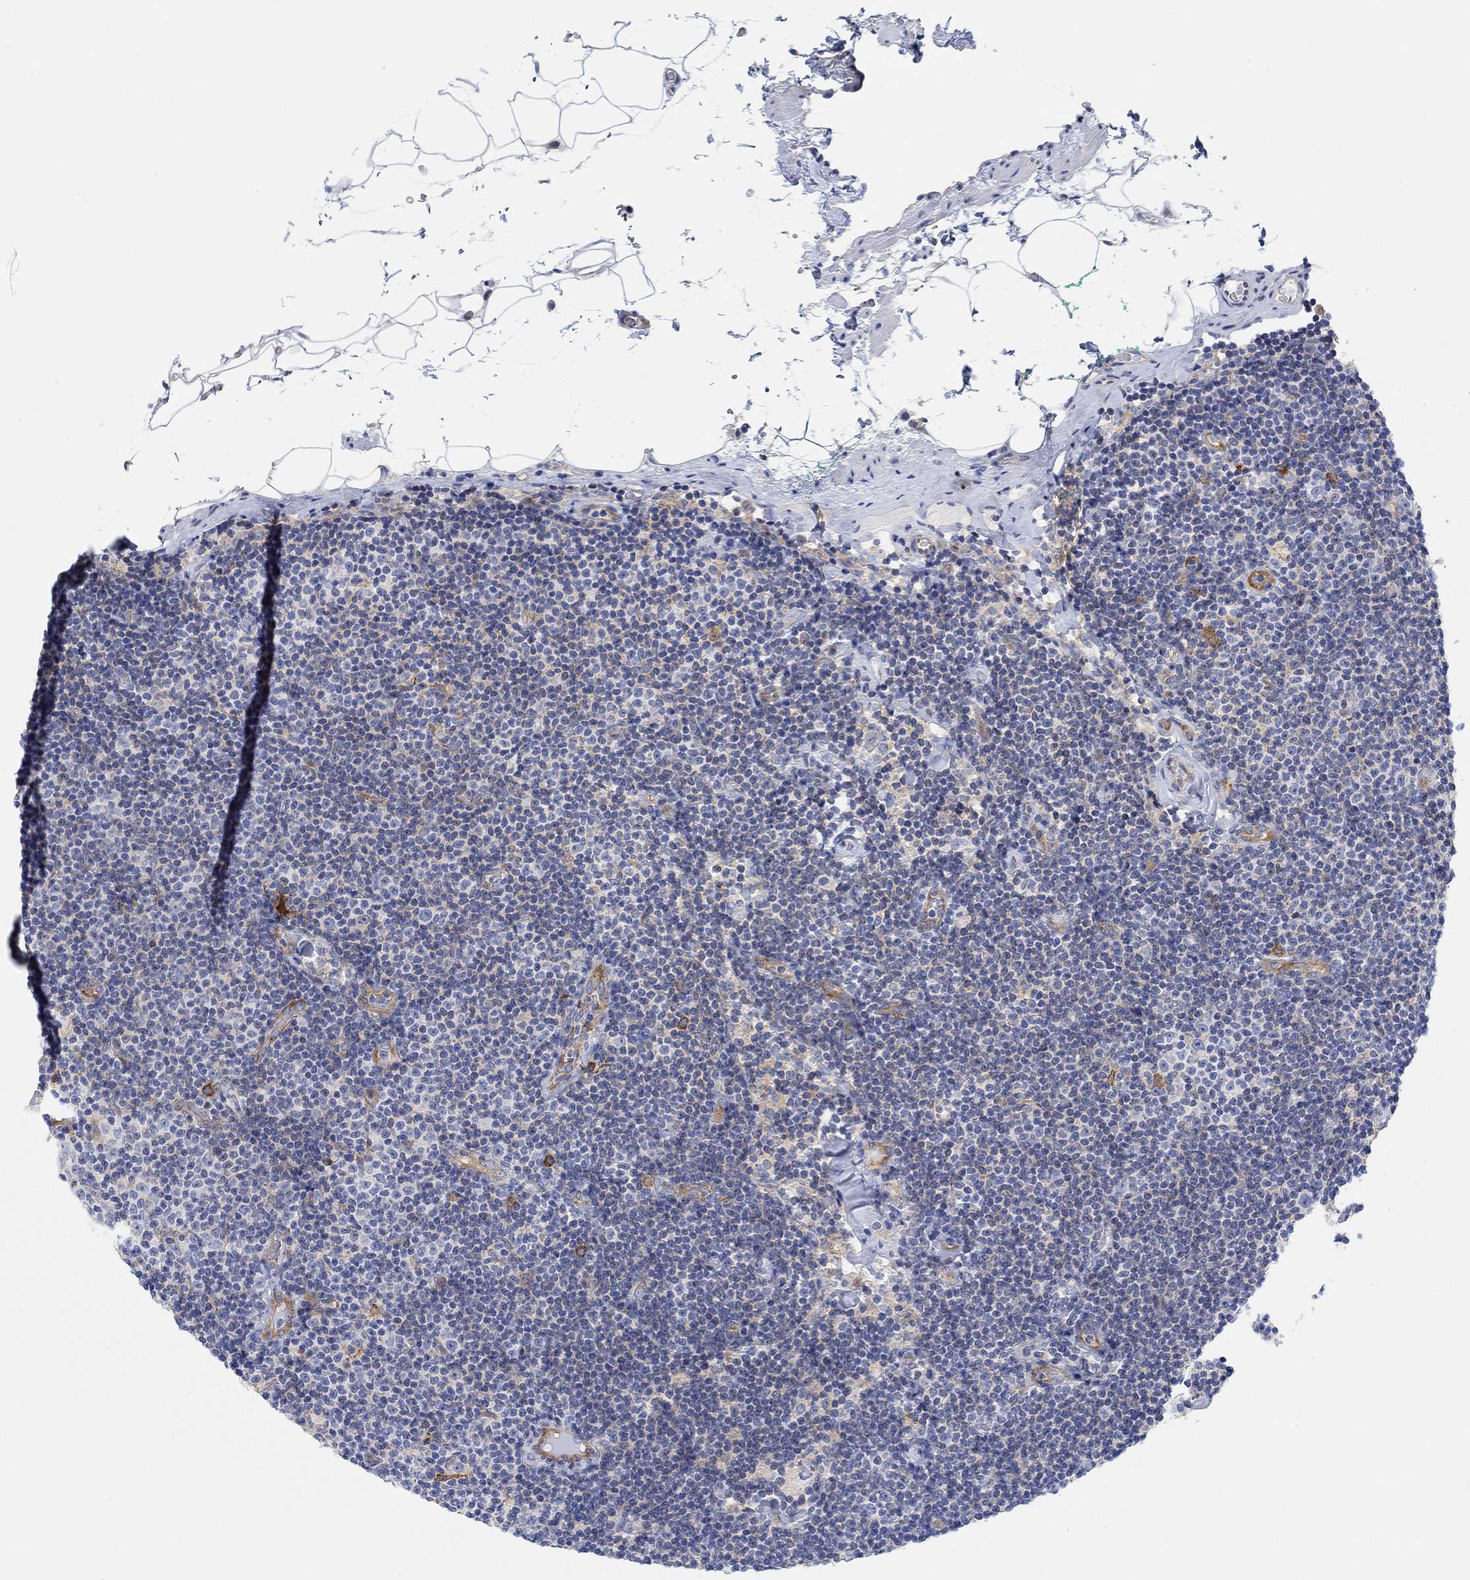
{"staining": {"intensity": "negative", "quantity": "none", "location": "none"}, "tissue": "lymphoma", "cell_type": "Tumor cells", "image_type": "cancer", "snomed": [{"axis": "morphology", "description": "Malignant lymphoma, non-Hodgkin's type, Low grade"}, {"axis": "topography", "description": "Lymph node"}], "caption": "Immunohistochemistry micrograph of neoplastic tissue: malignant lymphoma, non-Hodgkin's type (low-grade) stained with DAB (3,3'-diaminobenzidine) reveals no significant protein positivity in tumor cells. The staining is performed using DAB brown chromogen with nuclei counter-stained in using hematoxylin.", "gene": "RGS1", "patient": {"sex": "male", "age": 81}}